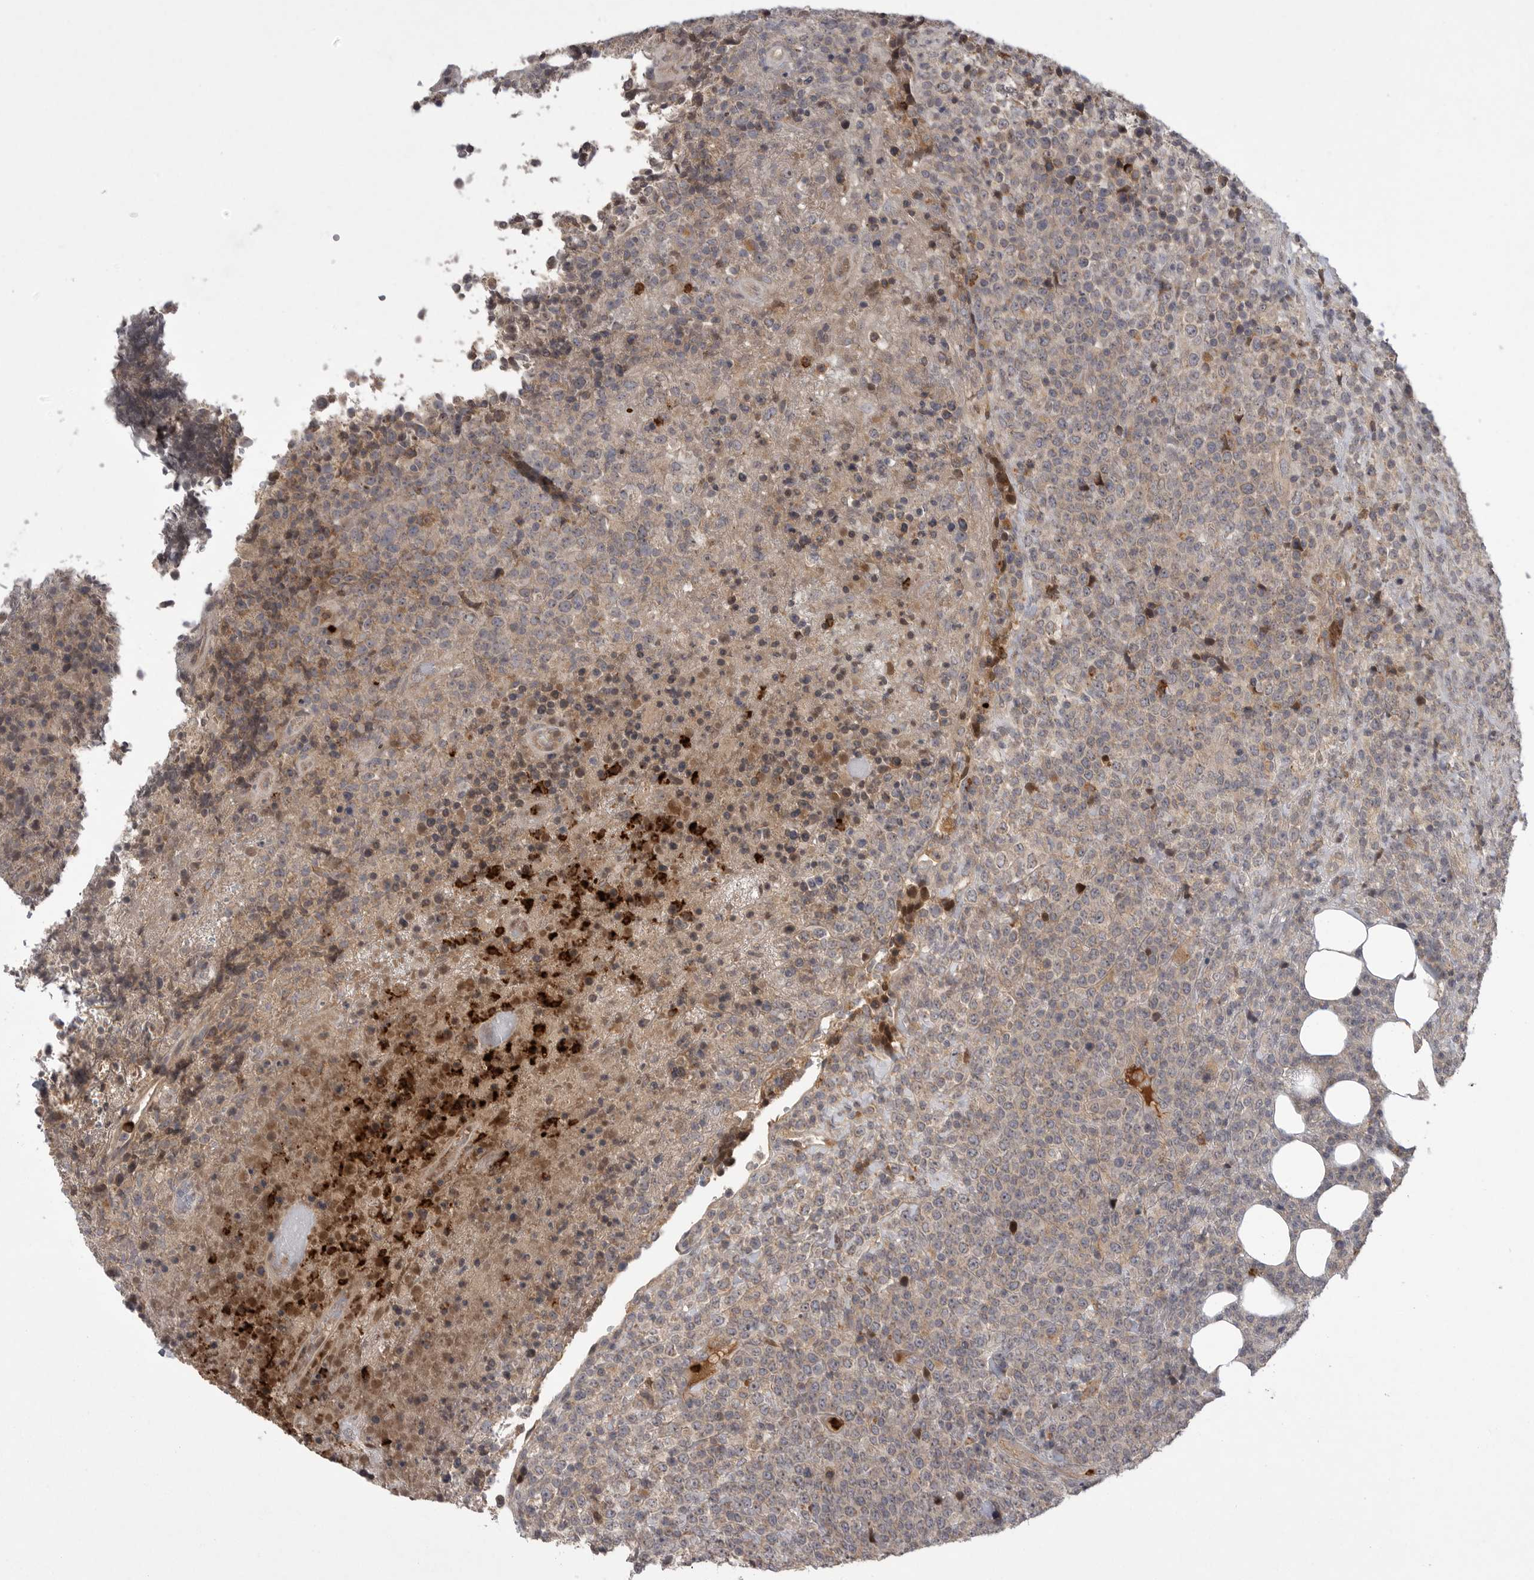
{"staining": {"intensity": "weak", "quantity": "<25%", "location": "cytoplasmic/membranous"}, "tissue": "lymphoma", "cell_type": "Tumor cells", "image_type": "cancer", "snomed": [{"axis": "morphology", "description": "Malignant lymphoma, non-Hodgkin's type, High grade"}, {"axis": "topography", "description": "Lymph node"}], "caption": "Immunohistochemistry image of human malignant lymphoma, non-Hodgkin's type (high-grade) stained for a protein (brown), which demonstrates no expression in tumor cells.", "gene": "UBE3D", "patient": {"sex": "male", "age": 13}}